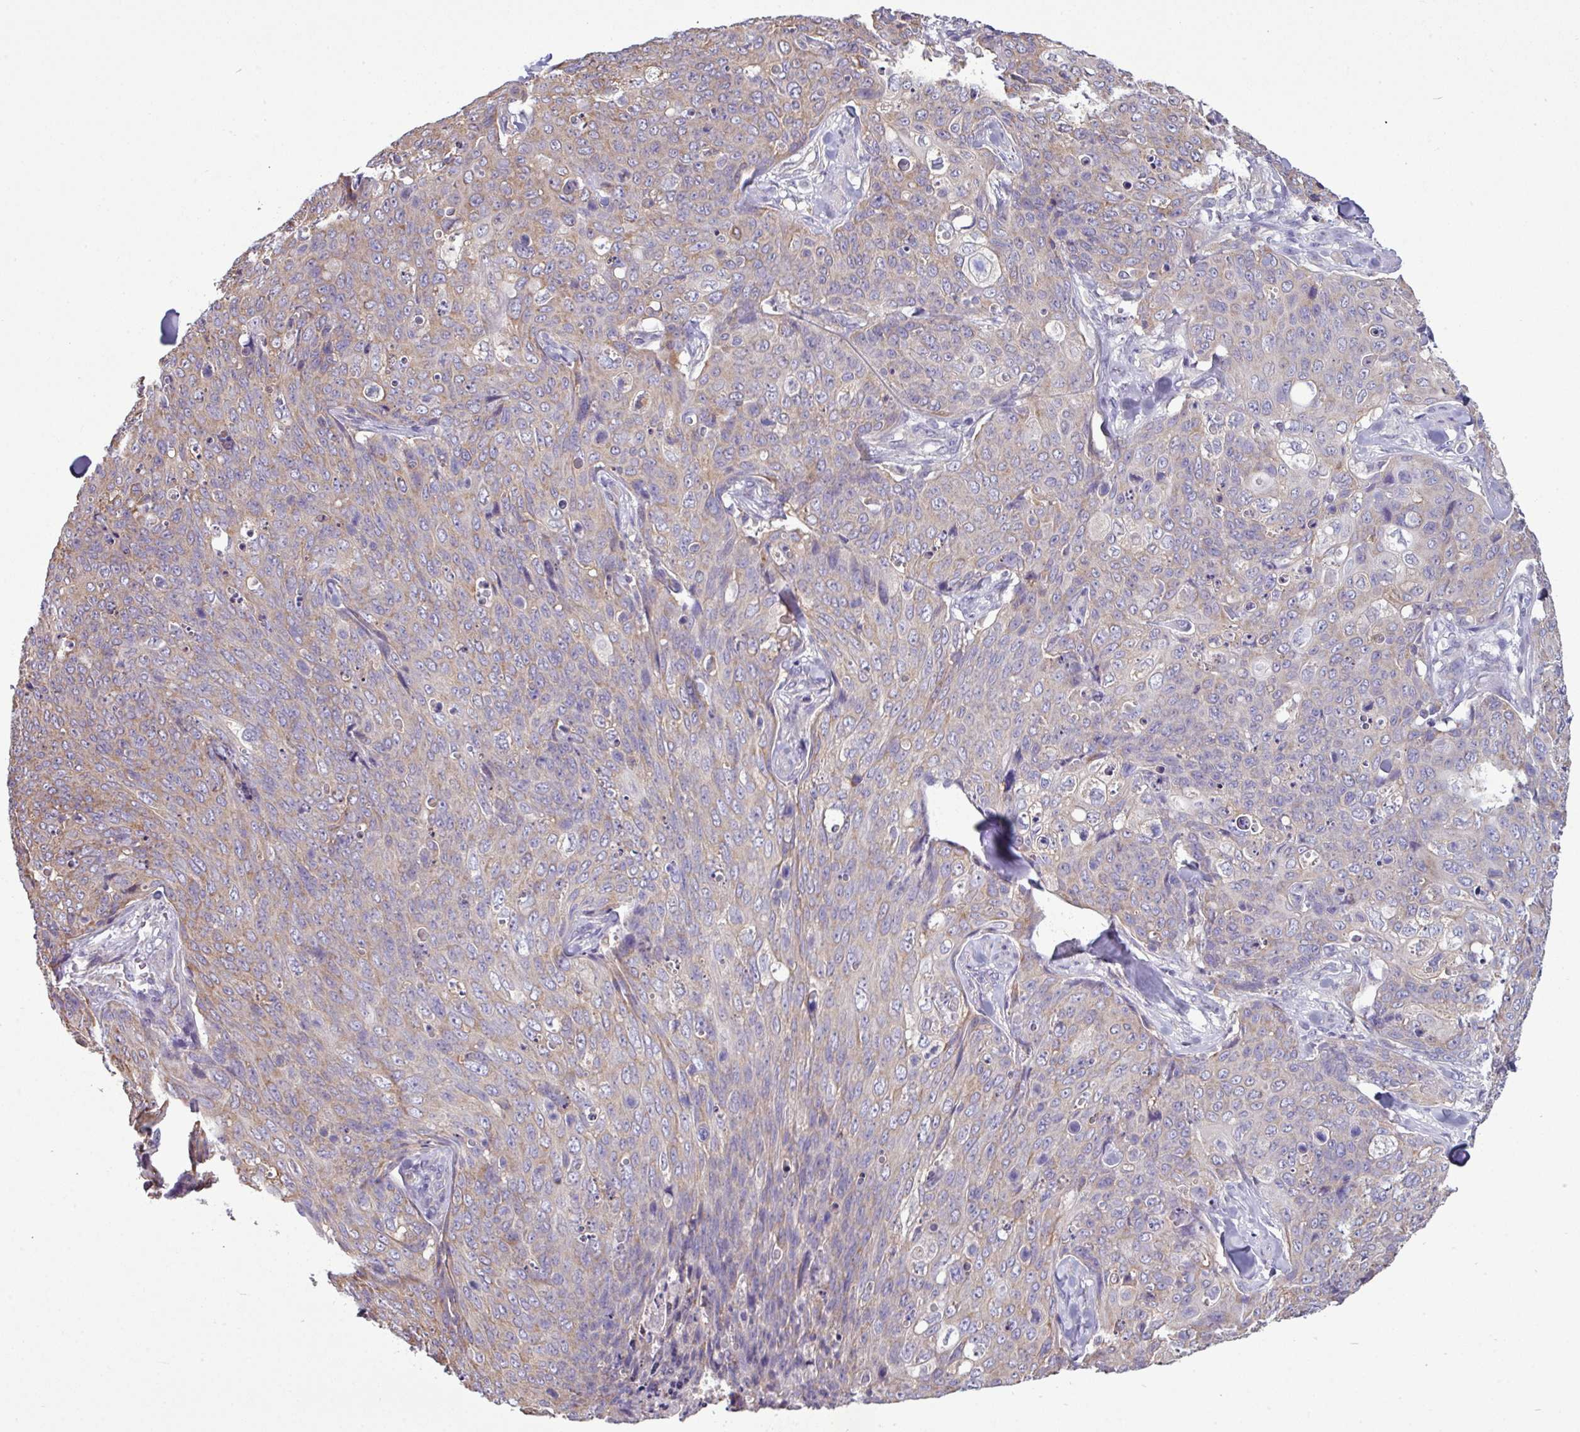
{"staining": {"intensity": "weak", "quantity": "25%-75%", "location": "cytoplasmic/membranous"}, "tissue": "skin cancer", "cell_type": "Tumor cells", "image_type": "cancer", "snomed": [{"axis": "morphology", "description": "Squamous cell carcinoma, NOS"}, {"axis": "topography", "description": "Skin"}, {"axis": "topography", "description": "Vulva"}], "caption": "IHC image of skin cancer stained for a protein (brown), which exhibits low levels of weak cytoplasmic/membranous staining in about 25%-75% of tumor cells.", "gene": "AGAP5", "patient": {"sex": "female", "age": 85}}